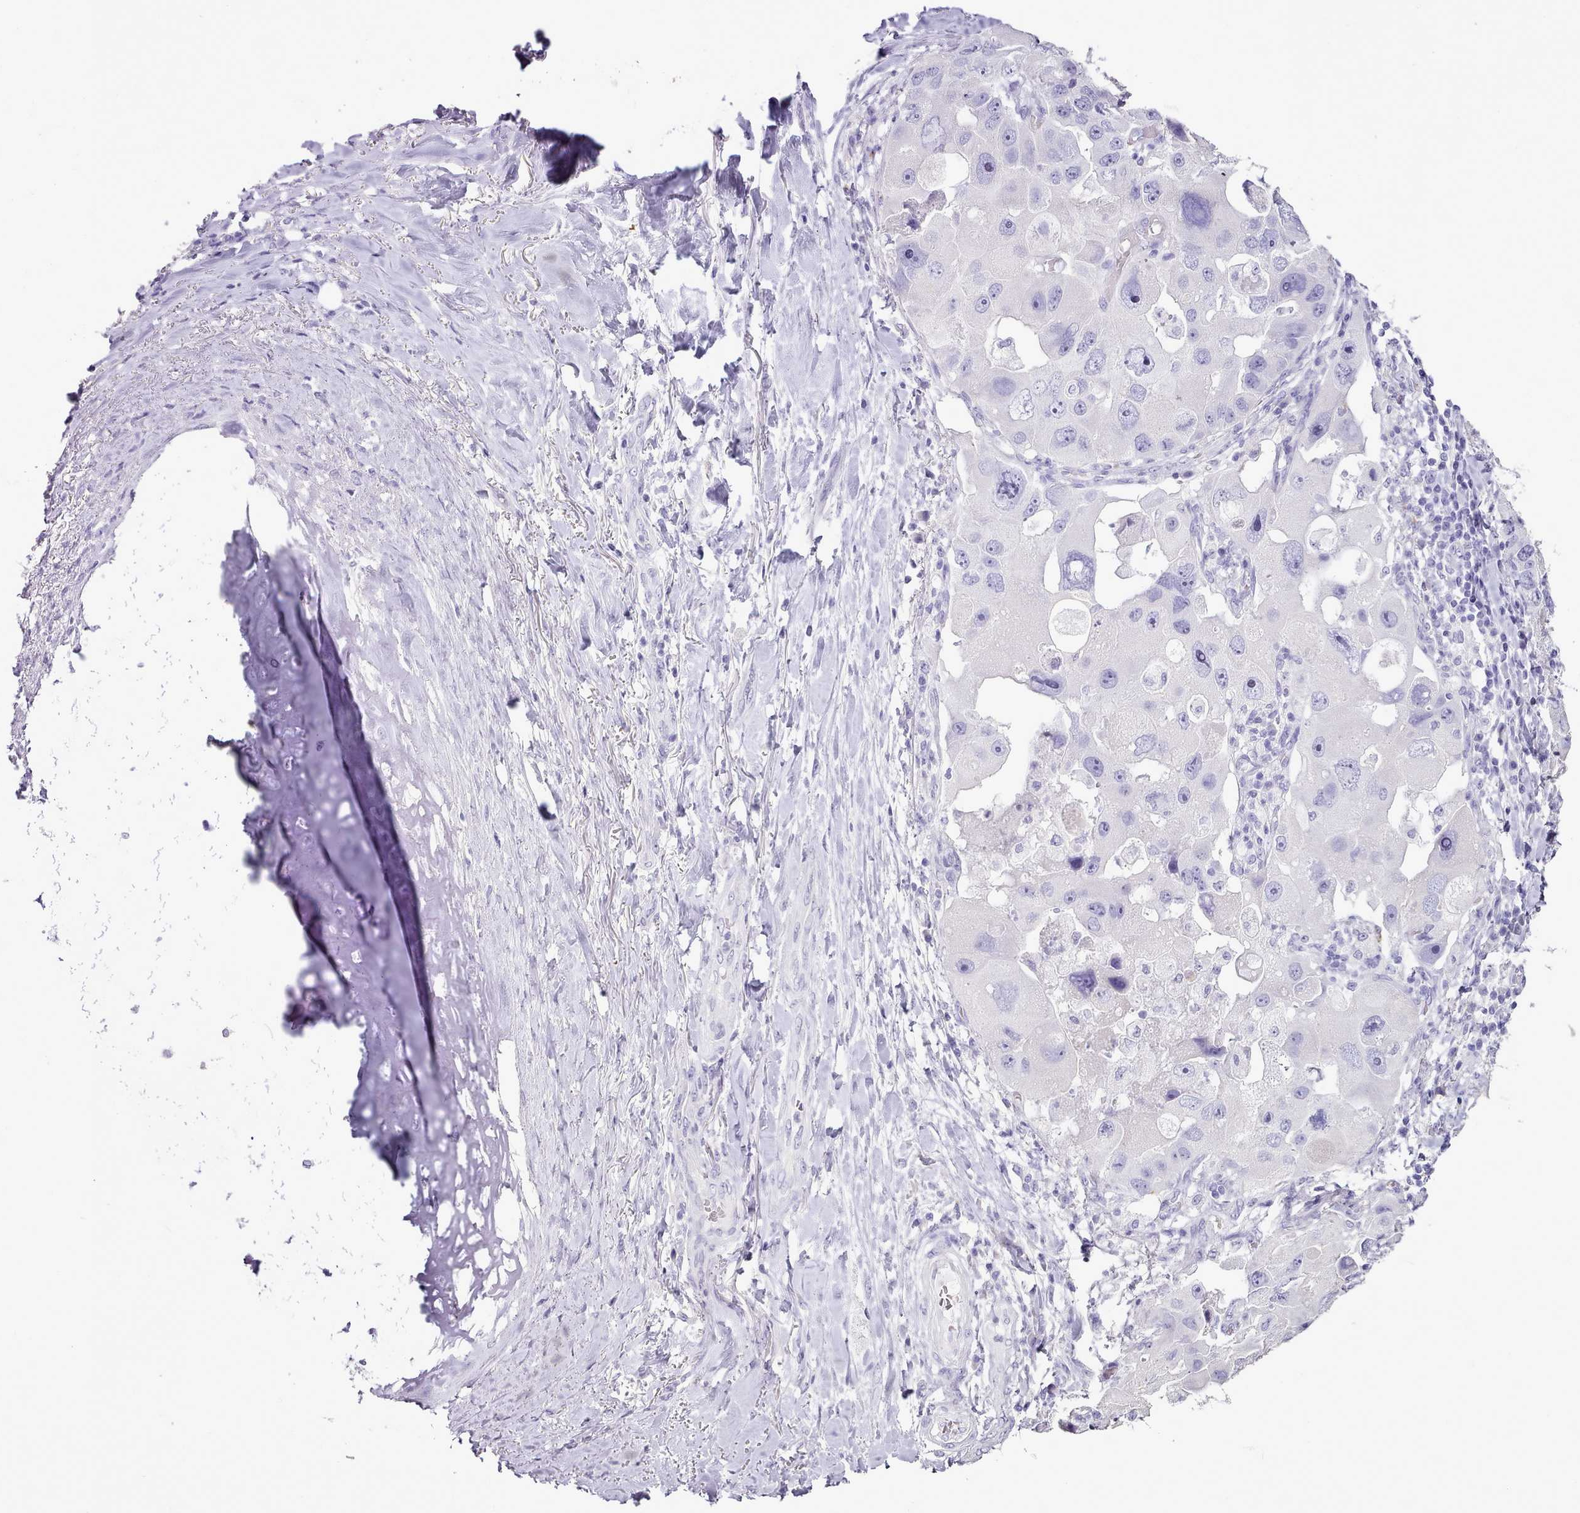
{"staining": {"intensity": "negative", "quantity": "none", "location": "none"}, "tissue": "lung cancer", "cell_type": "Tumor cells", "image_type": "cancer", "snomed": [{"axis": "morphology", "description": "Adenocarcinoma, NOS"}, {"axis": "topography", "description": "Lung"}], "caption": "Protein analysis of lung cancer demonstrates no significant positivity in tumor cells.", "gene": "BLOC1S2", "patient": {"sex": "female", "age": 54}}